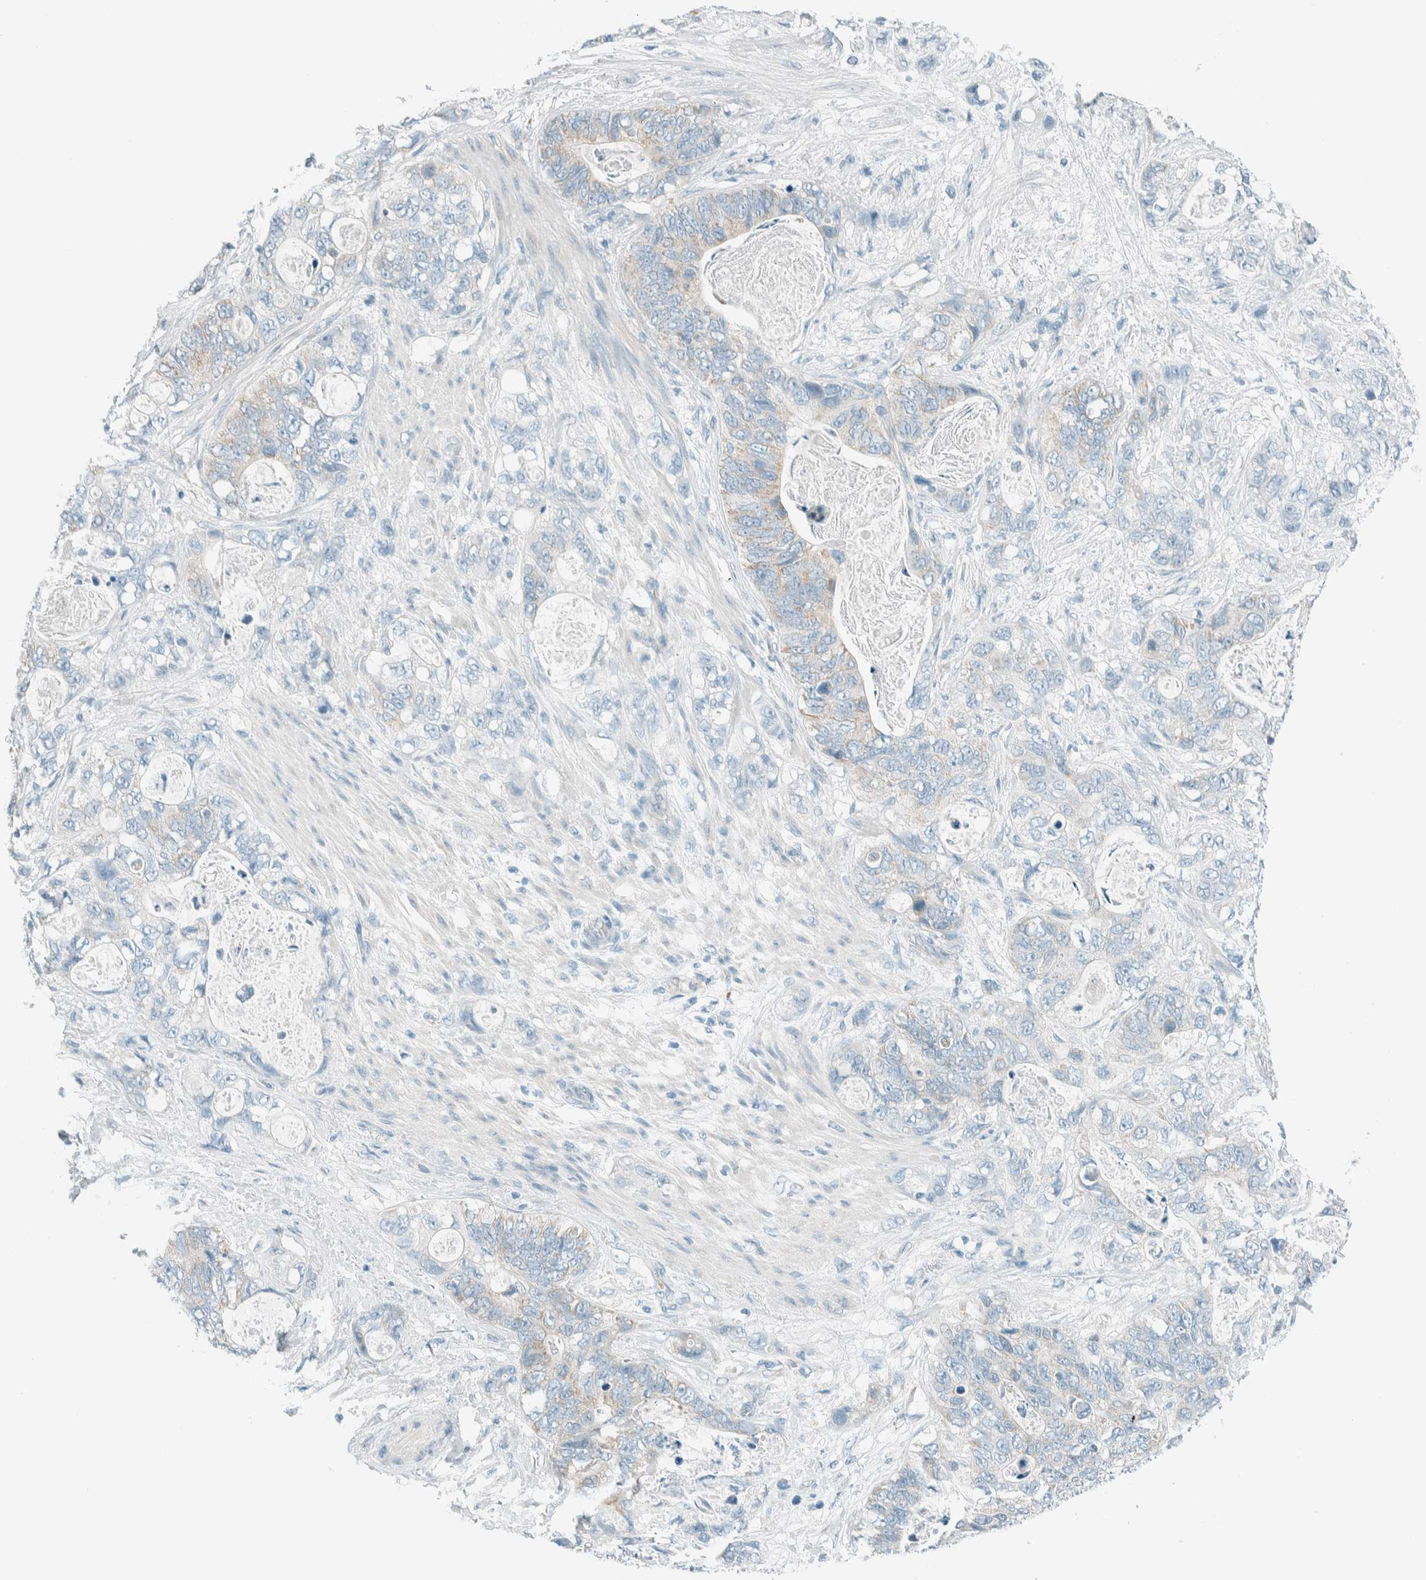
{"staining": {"intensity": "weak", "quantity": "<25%", "location": "cytoplasmic/membranous"}, "tissue": "stomach cancer", "cell_type": "Tumor cells", "image_type": "cancer", "snomed": [{"axis": "morphology", "description": "Normal tissue, NOS"}, {"axis": "morphology", "description": "Adenocarcinoma, NOS"}, {"axis": "topography", "description": "Stomach"}], "caption": "This histopathology image is of stomach cancer stained with immunohistochemistry to label a protein in brown with the nuclei are counter-stained blue. There is no staining in tumor cells.", "gene": "ALDH7A1", "patient": {"sex": "female", "age": 89}}